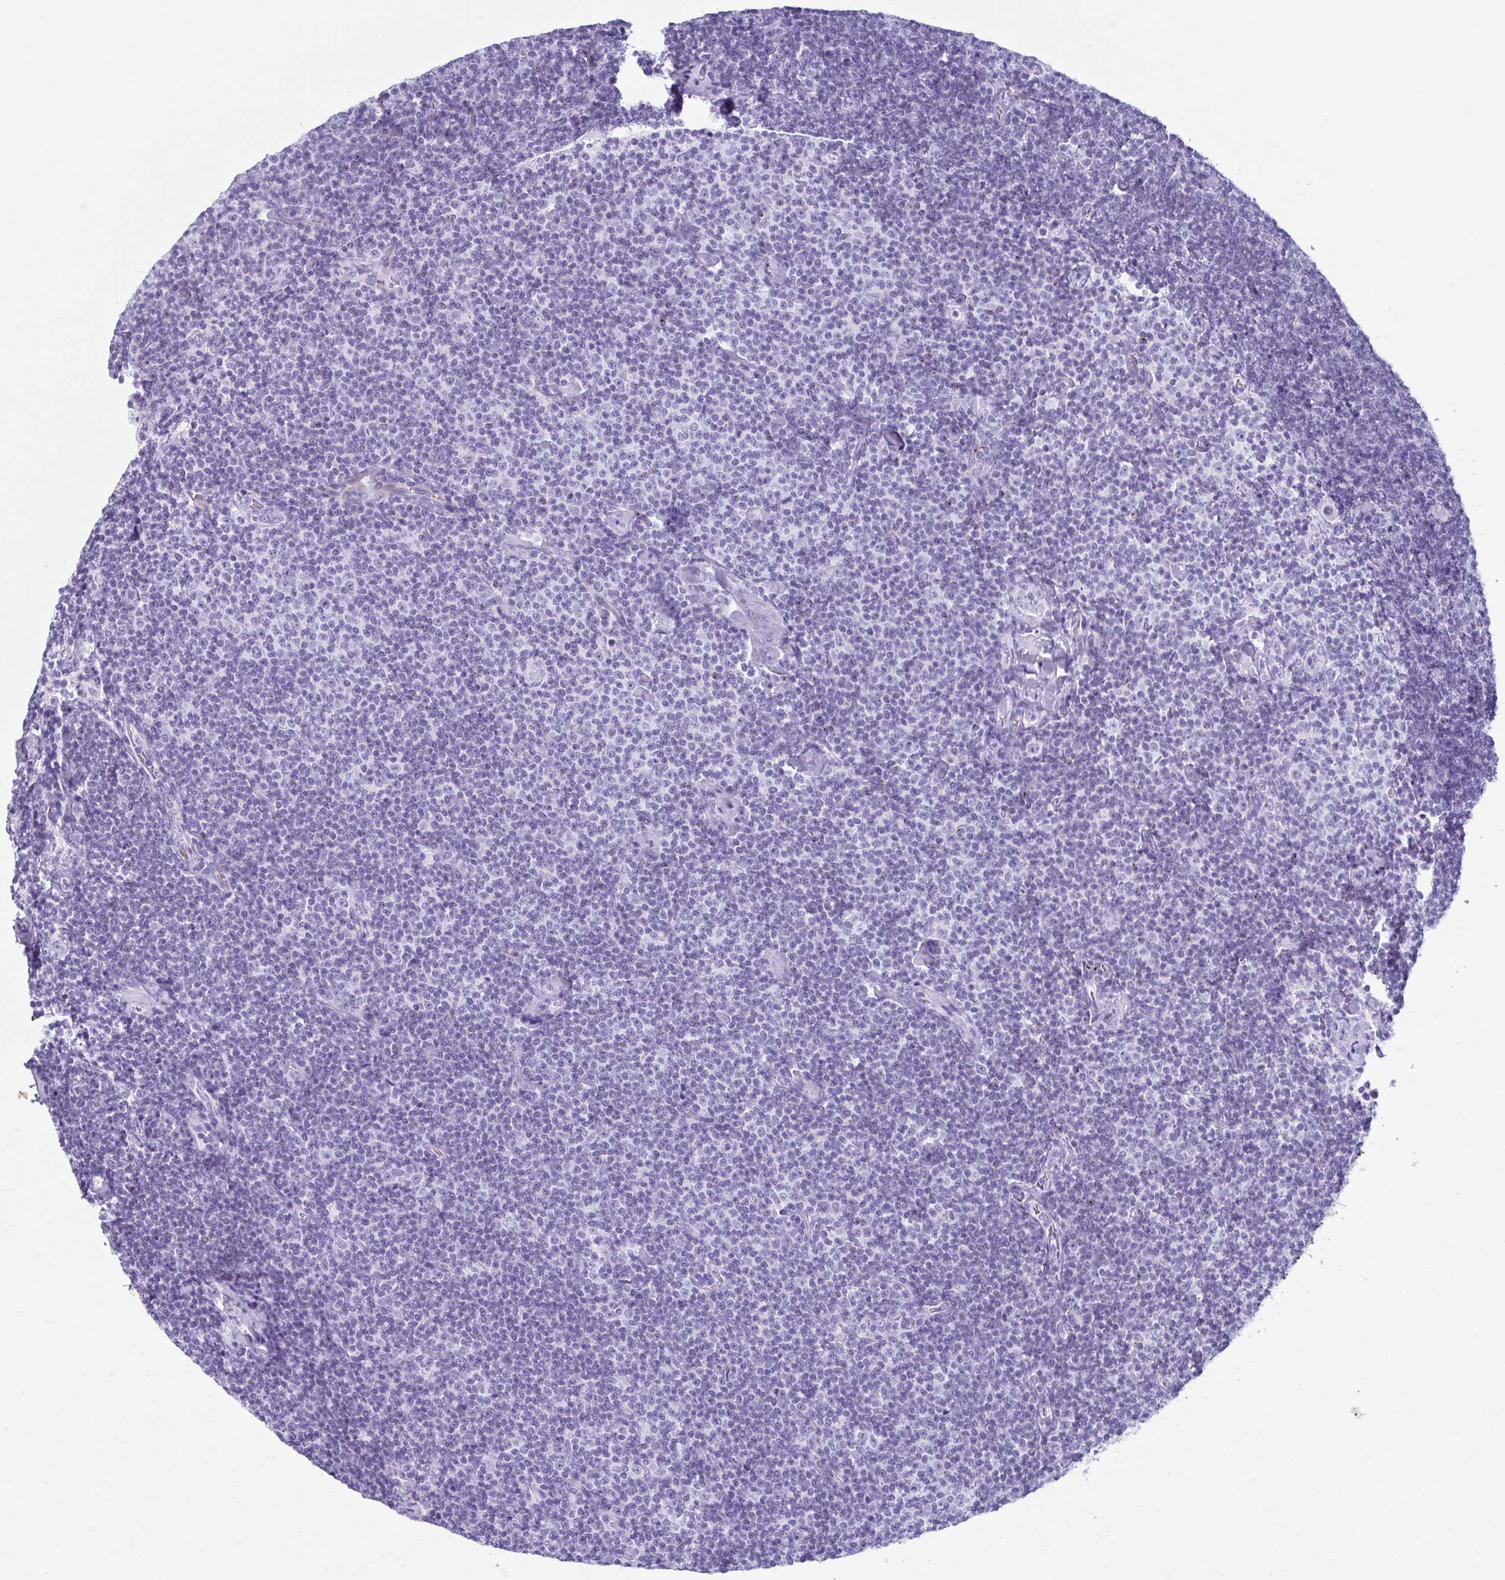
{"staining": {"intensity": "negative", "quantity": "none", "location": "none"}, "tissue": "lymphoma", "cell_type": "Tumor cells", "image_type": "cancer", "snomed": [{"axis": "morphology", "description": "Malignant lymphoma, non-Hodgkin's type, Low grade"}, {"axis": "topography", "description": "Lymph node"}], "caption": "Immunohistochemical staining of low-grade malignant lymphoma, non-Hodgkin's type reveals no significant expression in tumor cells.", "gene": "TCEAL3", "patient": {"sex": "male", "age": 81}}